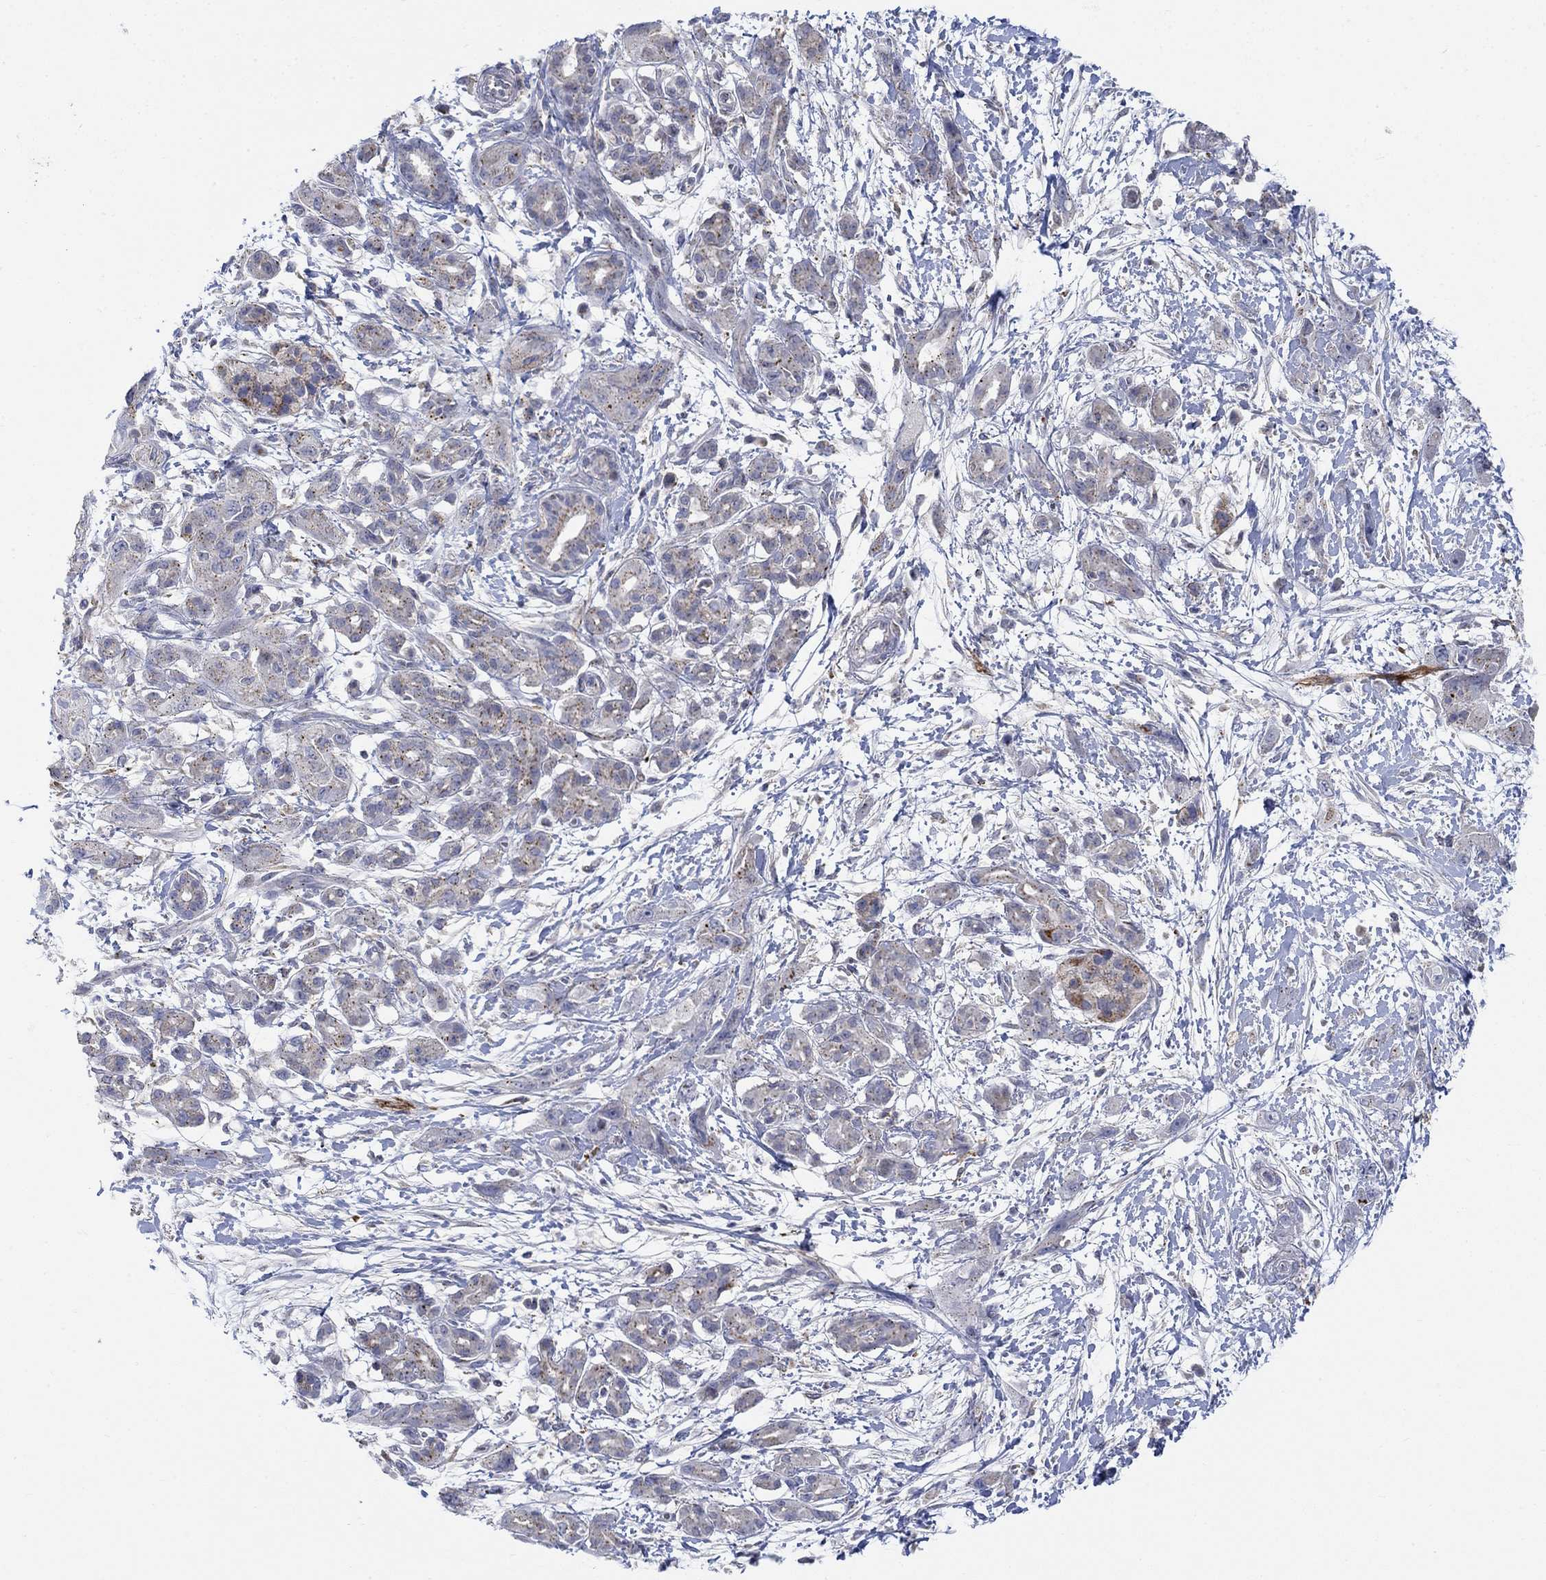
{"staining": {"intensity": "moderate", "quantity": "25%-75%", "location": "cytoplasmic/membranous"}, "tissue": "pancreatic cancer", "cell_type": "Tumor cells", "image_type": "cancer", "snomed": [{"axis": "morphology", "description": "Adenocarcinoma, NOS"}, {"axis": "topography", "description": "Pancreas"}], "caption": "The photomicrograph reveals staining of adenocarcinoma (pancreatic), revealing moderate cytoplasmic/membranous protein expression (brown color) within tumor cells. Nuclei are stained in blue.", "gene": "NAV3", "patient": {"sex": "male", "age": 72}}